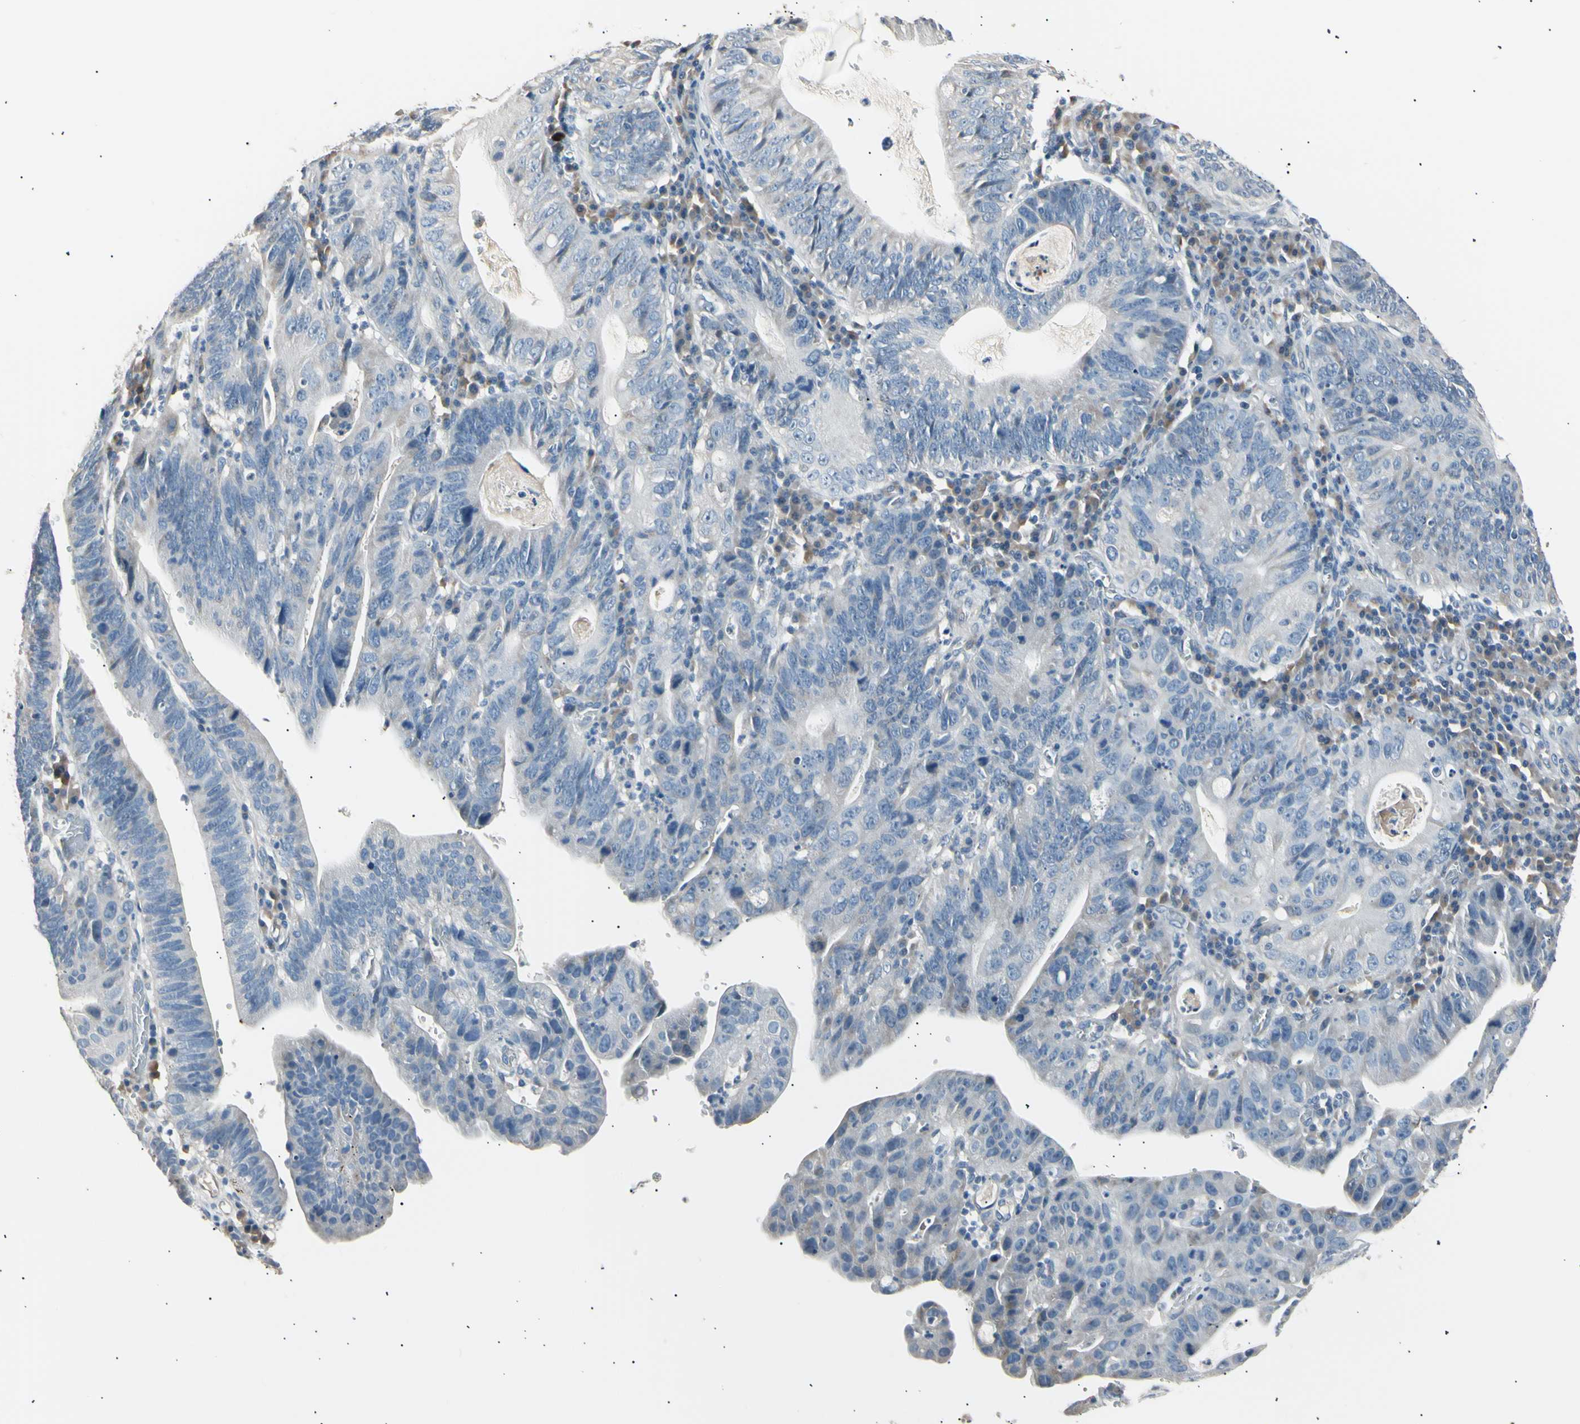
{"staining": {"intensity": "negative", "quantity": "none", "location": "none"}, "tissue": "stomach cancer", "cell_type": "Tumor cells", "image_type": "cancer", "snomed": [{"axis": "morphology", "description": "Adenocarcinoma, NOS"}, {"axis": "topography", "description": "Stomach"}], "caption": "Immunohistochemical staining of human stomach adenocarcinoma displays no significant staining in tumor cells.", "gene": "LDLR", "patient": {"sex": "male", "age": 59}}